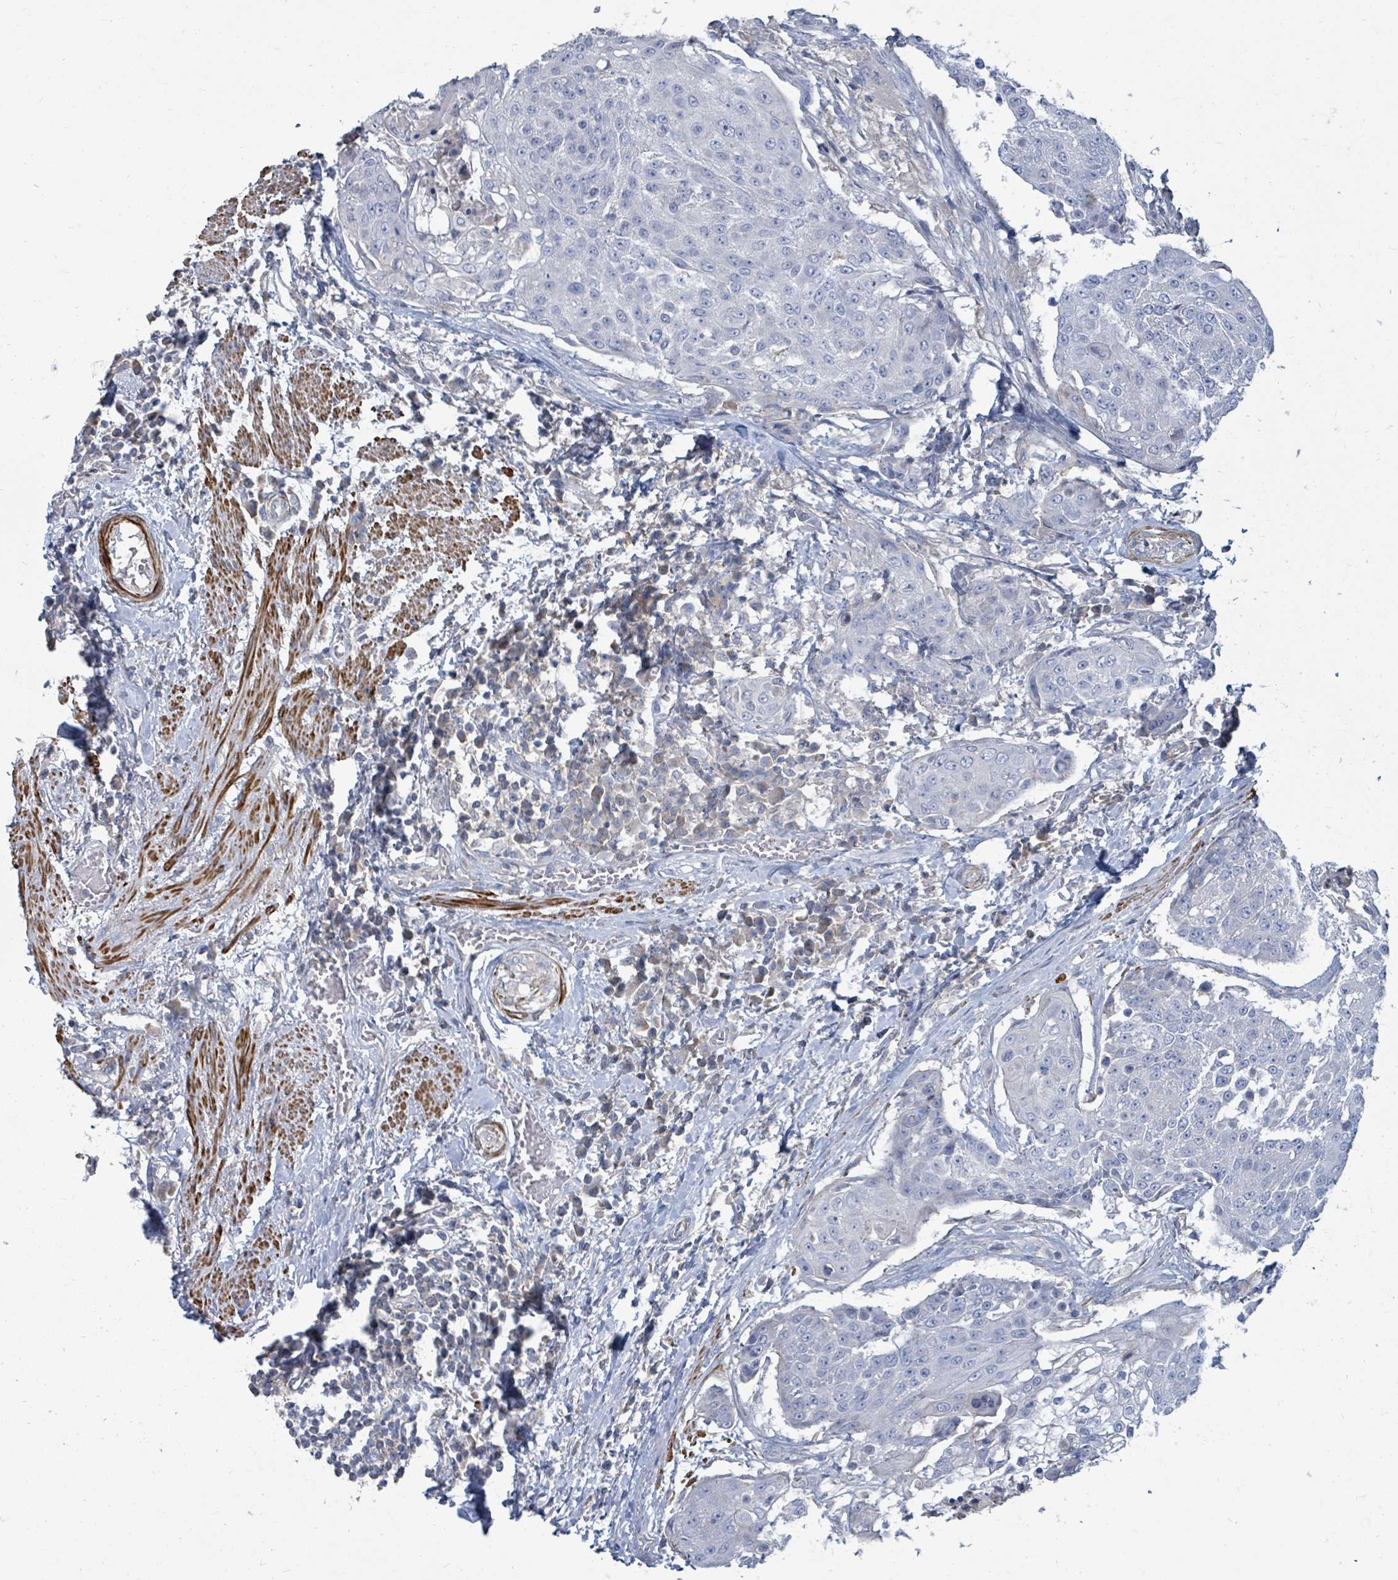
{"staining": {"intensity": "negative", "quantity": "none", "location": "none"}, "tissue": "urothelial cancer", "cell_type": "Tumor cells", "image_type": "cancer", "snomed": [{"axis": "morphology", "description": "Urothelial carcinoma, High grade"}, {"axis": "topography", "description": "Urinary bladder"}], "caption": "Photomicrograph shows no protein staining in tumor cells of urothelial carcinoma (high-grade) tissue.", "gene": "ARGFX", "patient": {"sex": "female", "age": 63}}